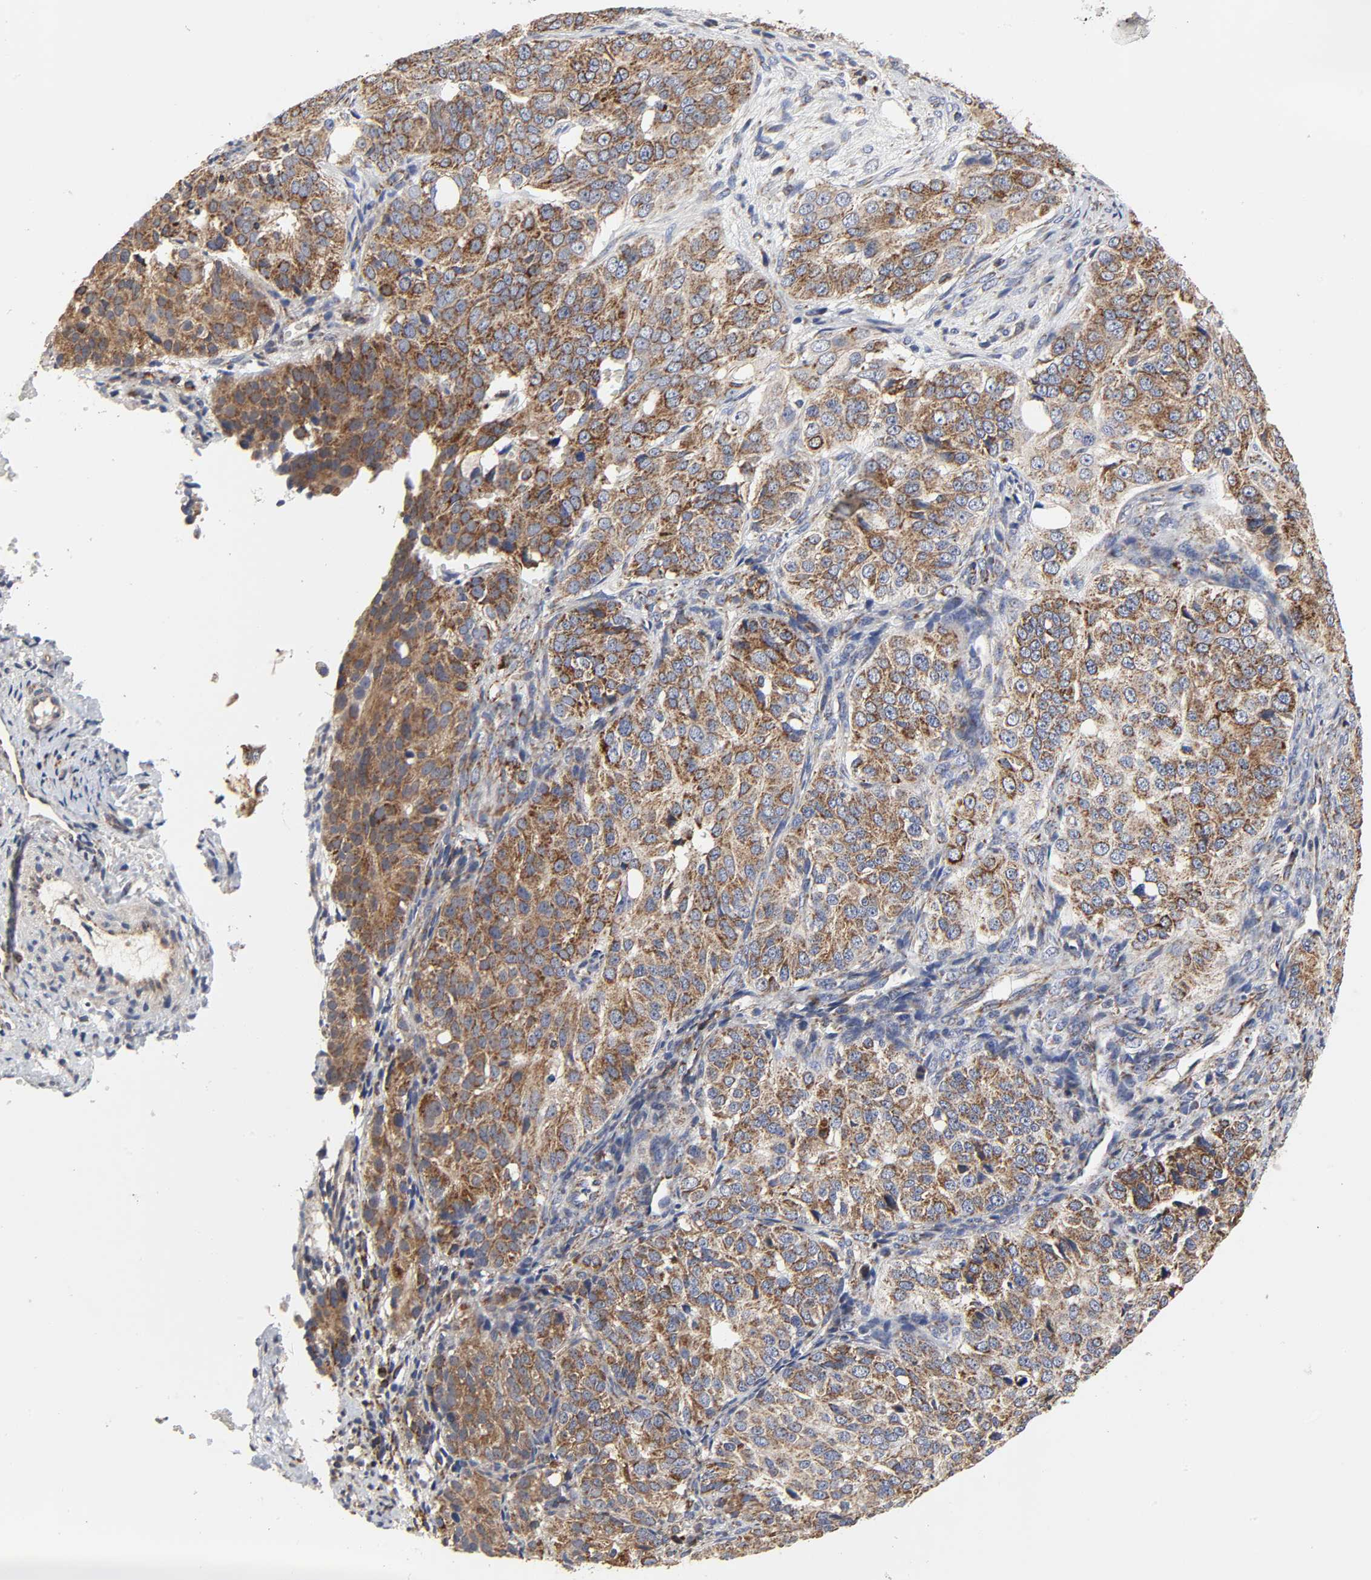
{"staining": {"intensity": "strong", "quantity": ">75%", "location": "cytoplasmic/membranous"}, "tissue": "ovarian cancer", "cell_type": "Tumor cells", "image_type": "cancer", "snomed": [{"axis": "morphology", "description": "Carcinoma, endometroid"}, {"axis": "topography", "description": "Ovary"}], "caption": "This is a histology image of immunohistochemistry (IHC) staining of ovarian cancer, which shows strong staining in the cytoplasmic/membranous of tumor cells.", "gene": "COX6B1", "patient": {"sex": "female", "age": 51}}